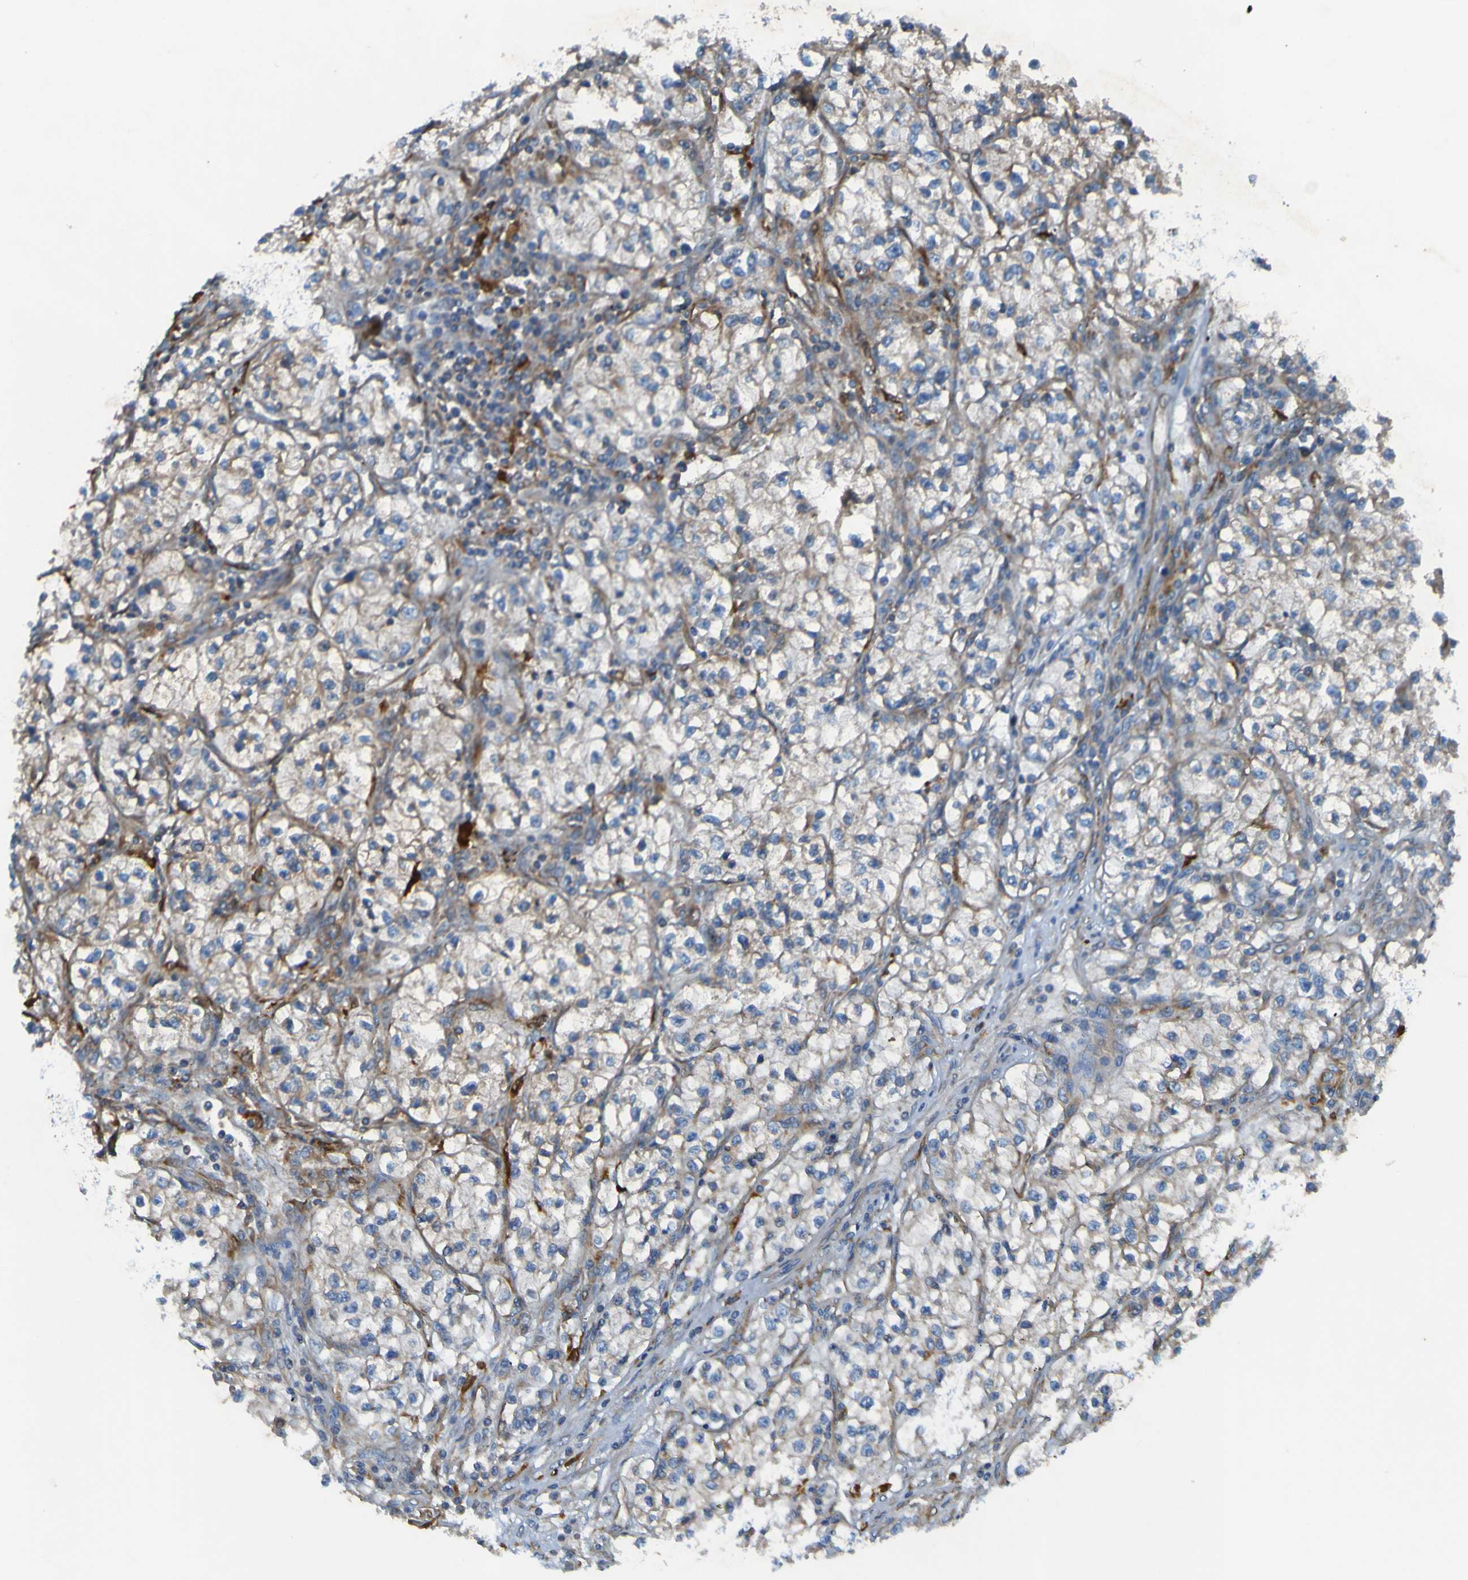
{"staining": {"intensity": "weak", "quantity": ">75%", "location": "cytoplasmic/membranous"}, "tissue": "renal cancer", "cell_type": "Tumor cells", "image_type": "cancer", "snomed": [{"axis": "morphology", "description": "Adenocarcinoma, NOS"}, {"axis": "topography", "description": "Kidney"}], "caption": "A low amount of weak cytoplasmic/membranous expression is present in about >75% of tumor cells in renal adenocarcinoma tissue.", "gene": "RAB5B", "patient": {"sex": "female", "age": 57}}